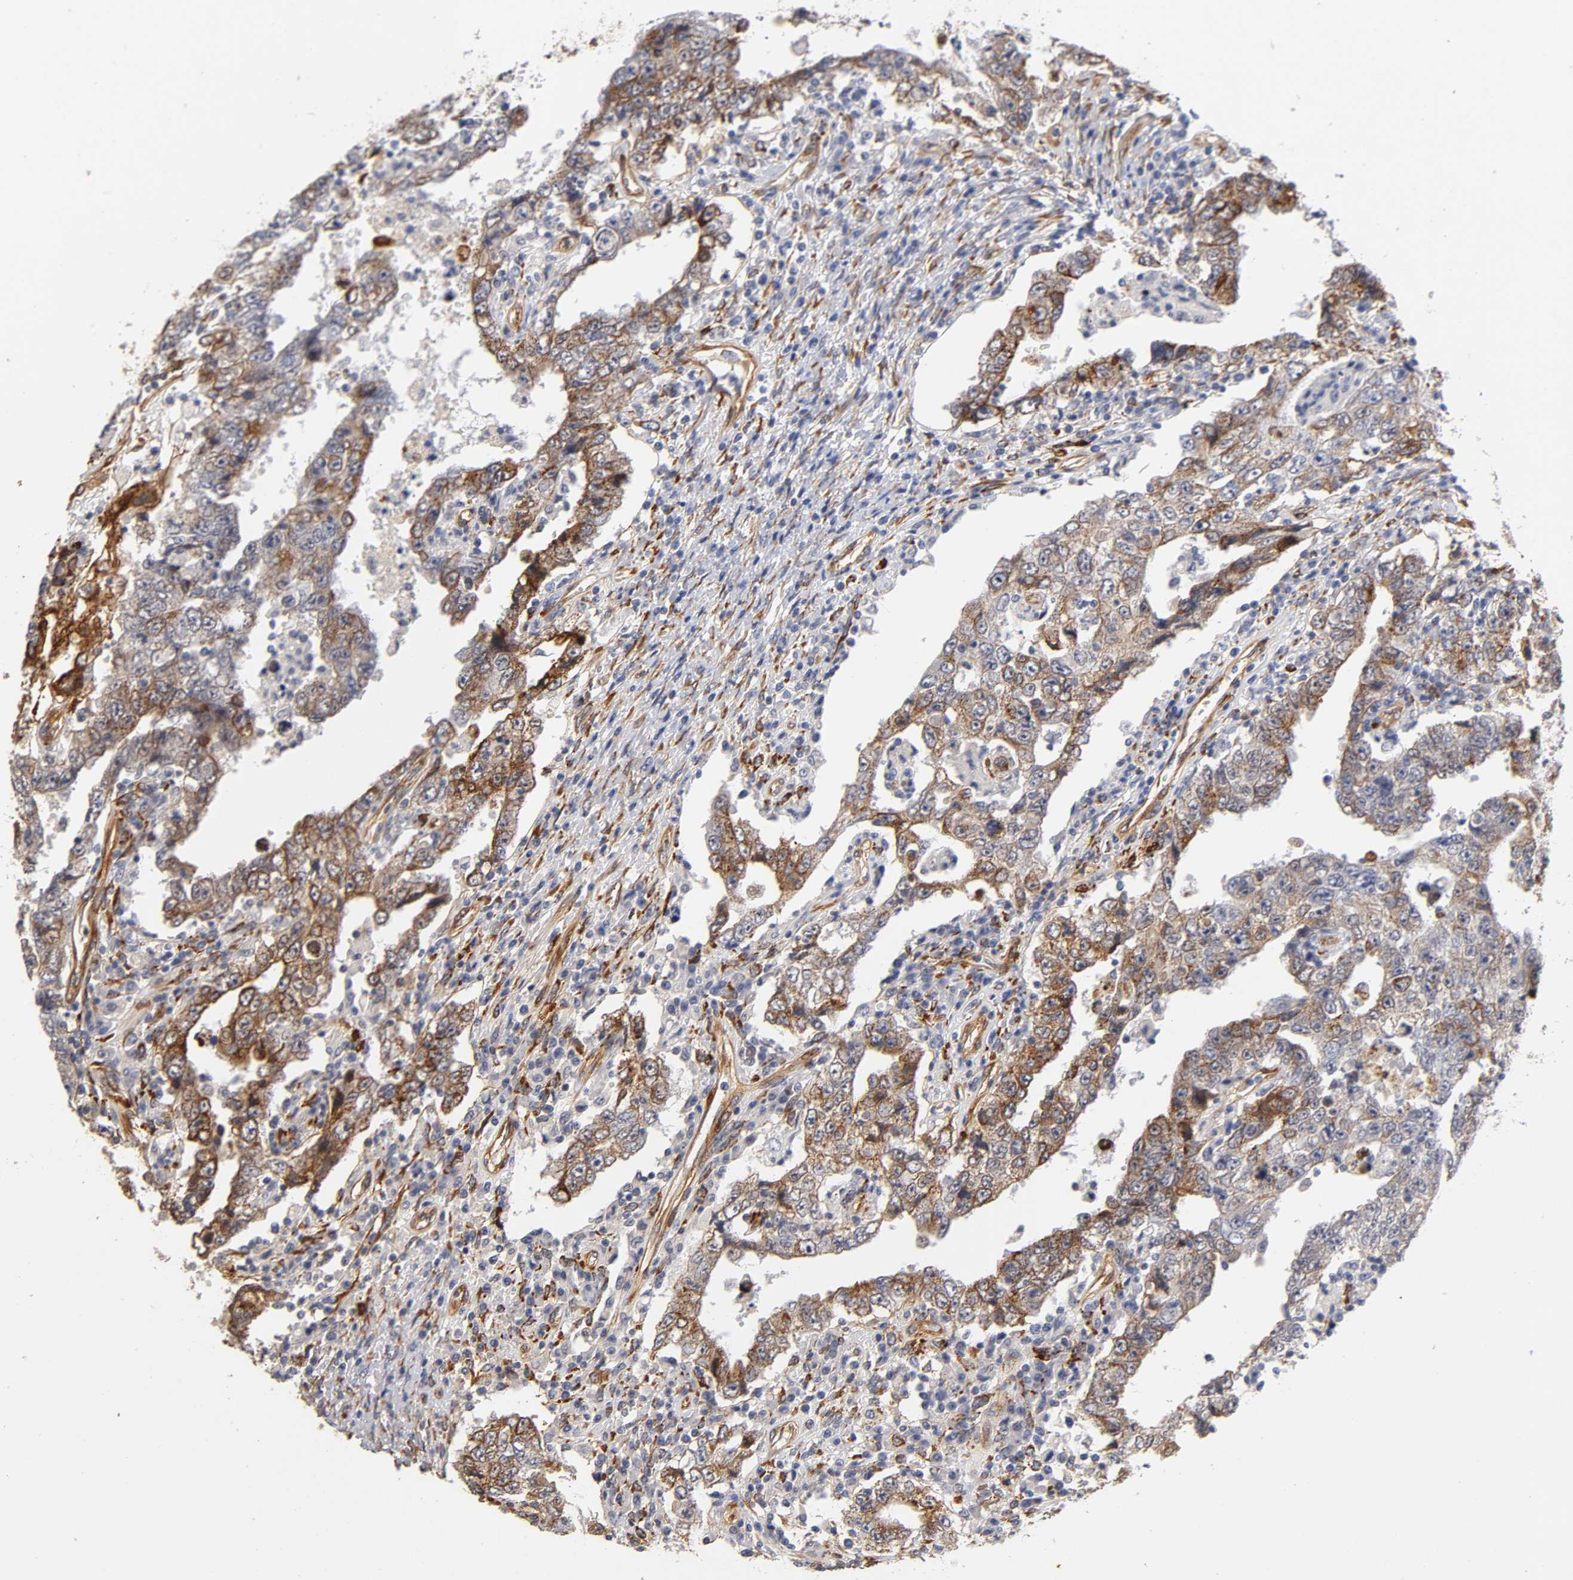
{"staining": {"intensity": "moderate", "quantity": "25%-75%", "location": "cytoplasmic/membranous"}, "tissue": "testis cancer", "cell_type": "Tumor cells", "image_type": "cancer", "snomed": [{"axis": "morphology", "description": "Carcinoma, Embryonal, NOS"}, {"axis": "topography", "description": "Testis"}], "caption": "Human testis embryonal carcinoma stained with a protein marker displays moderate staining in tumor cells.", "gene": "LAMB1", "patient": {"sex": "male", "age": 26}}